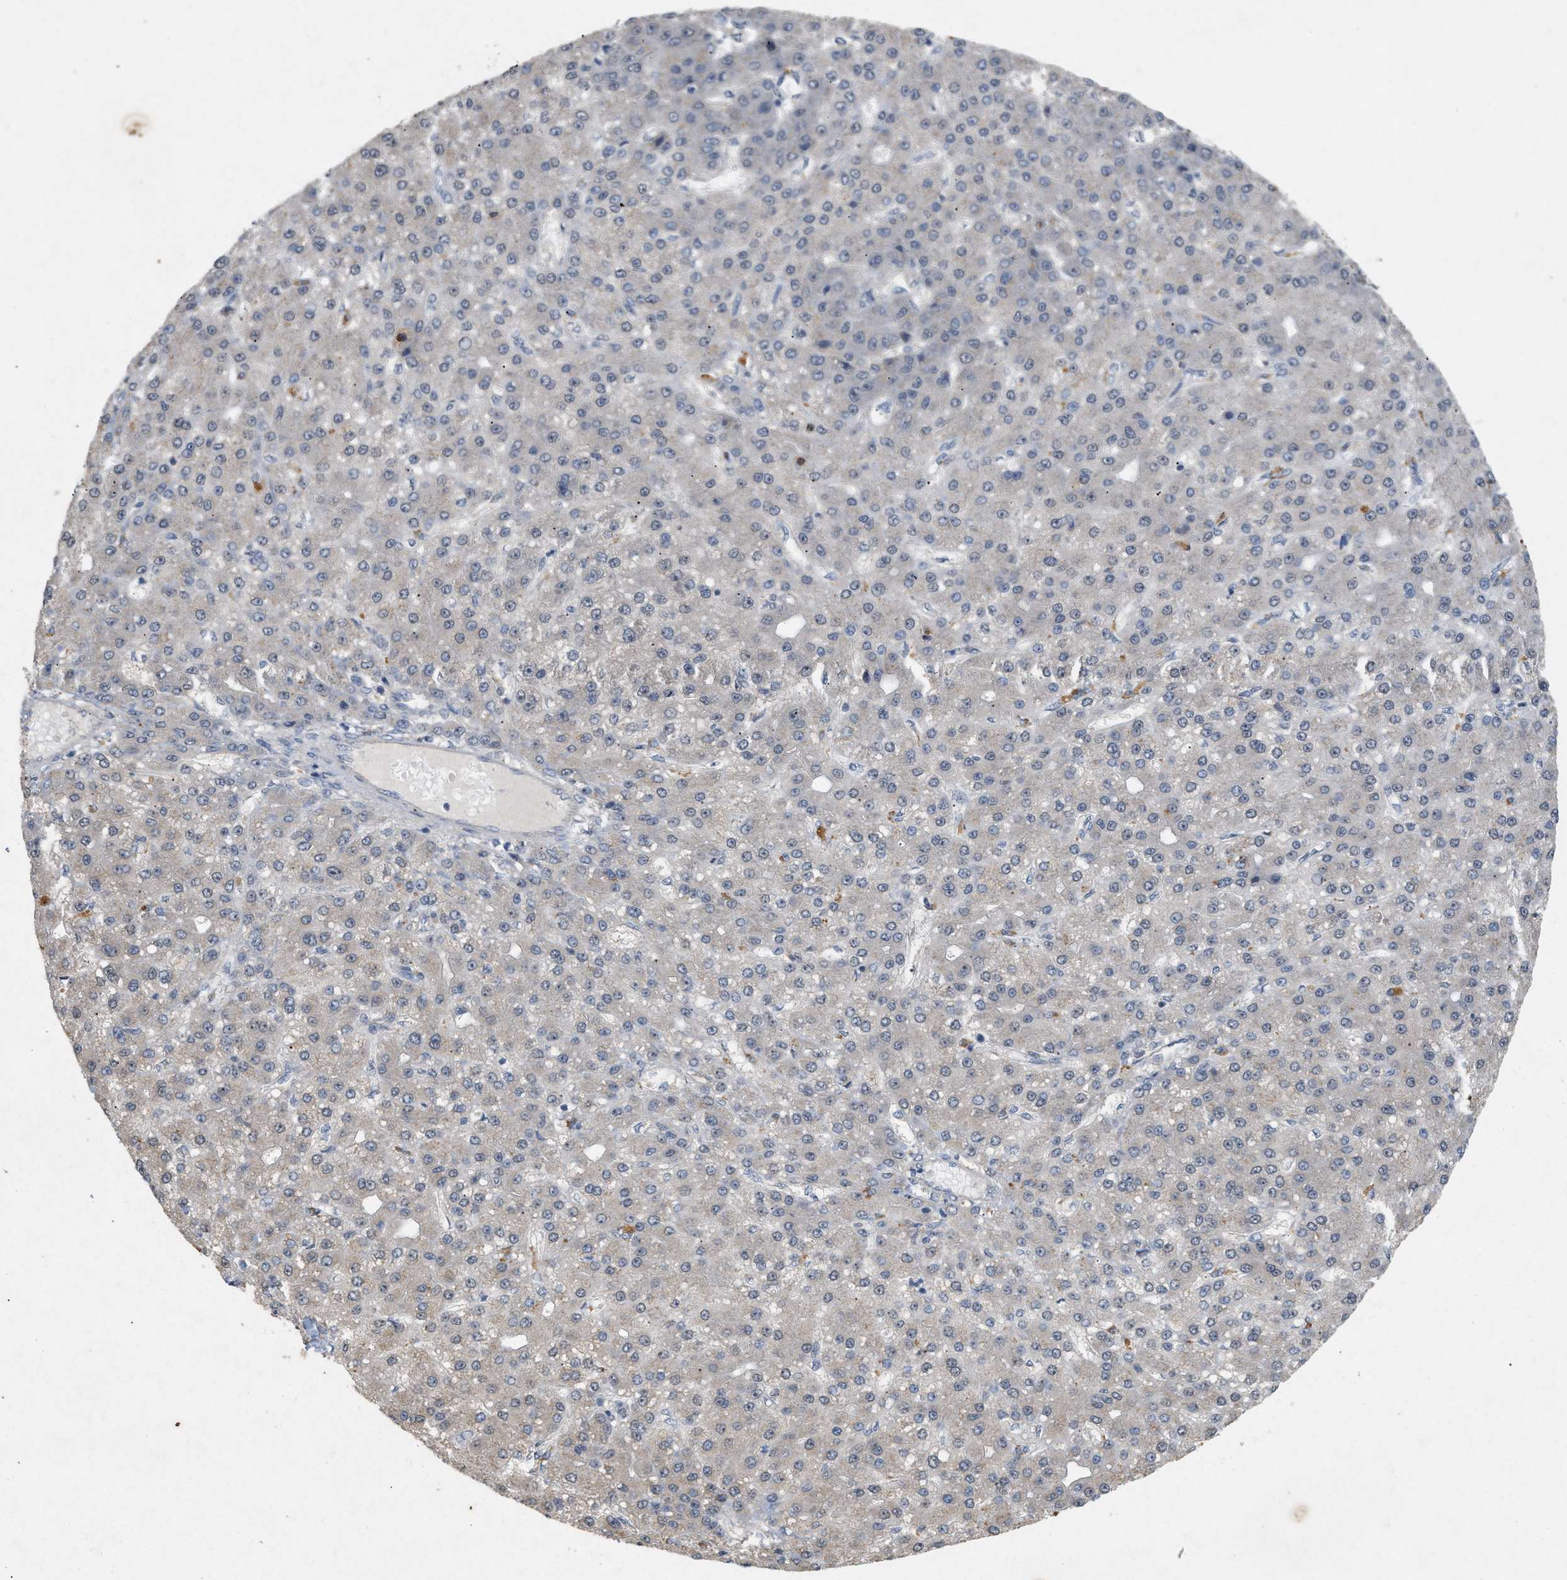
{"staining": {"intensity": "negative", "quantity": "none", "location": "none"}, "tissue": "liver cancer", "cell_type": "Tumor cells", "image_type": "cancer", "snomed": [{"axis": "morphology", "description": "Carcinoma, Hepatocellular, NOS"}, {"axis": "topography", "description": "Liver"}], "caption": "Immunohistochemistry photomicrograph of neoplastic tissue: hepatocellular carcinoma (liver) stained with DAB reveals no significant protein expression in tumor cells.", "gene": "DCAF7", "patient": {"sex": "male", "age": 67}}